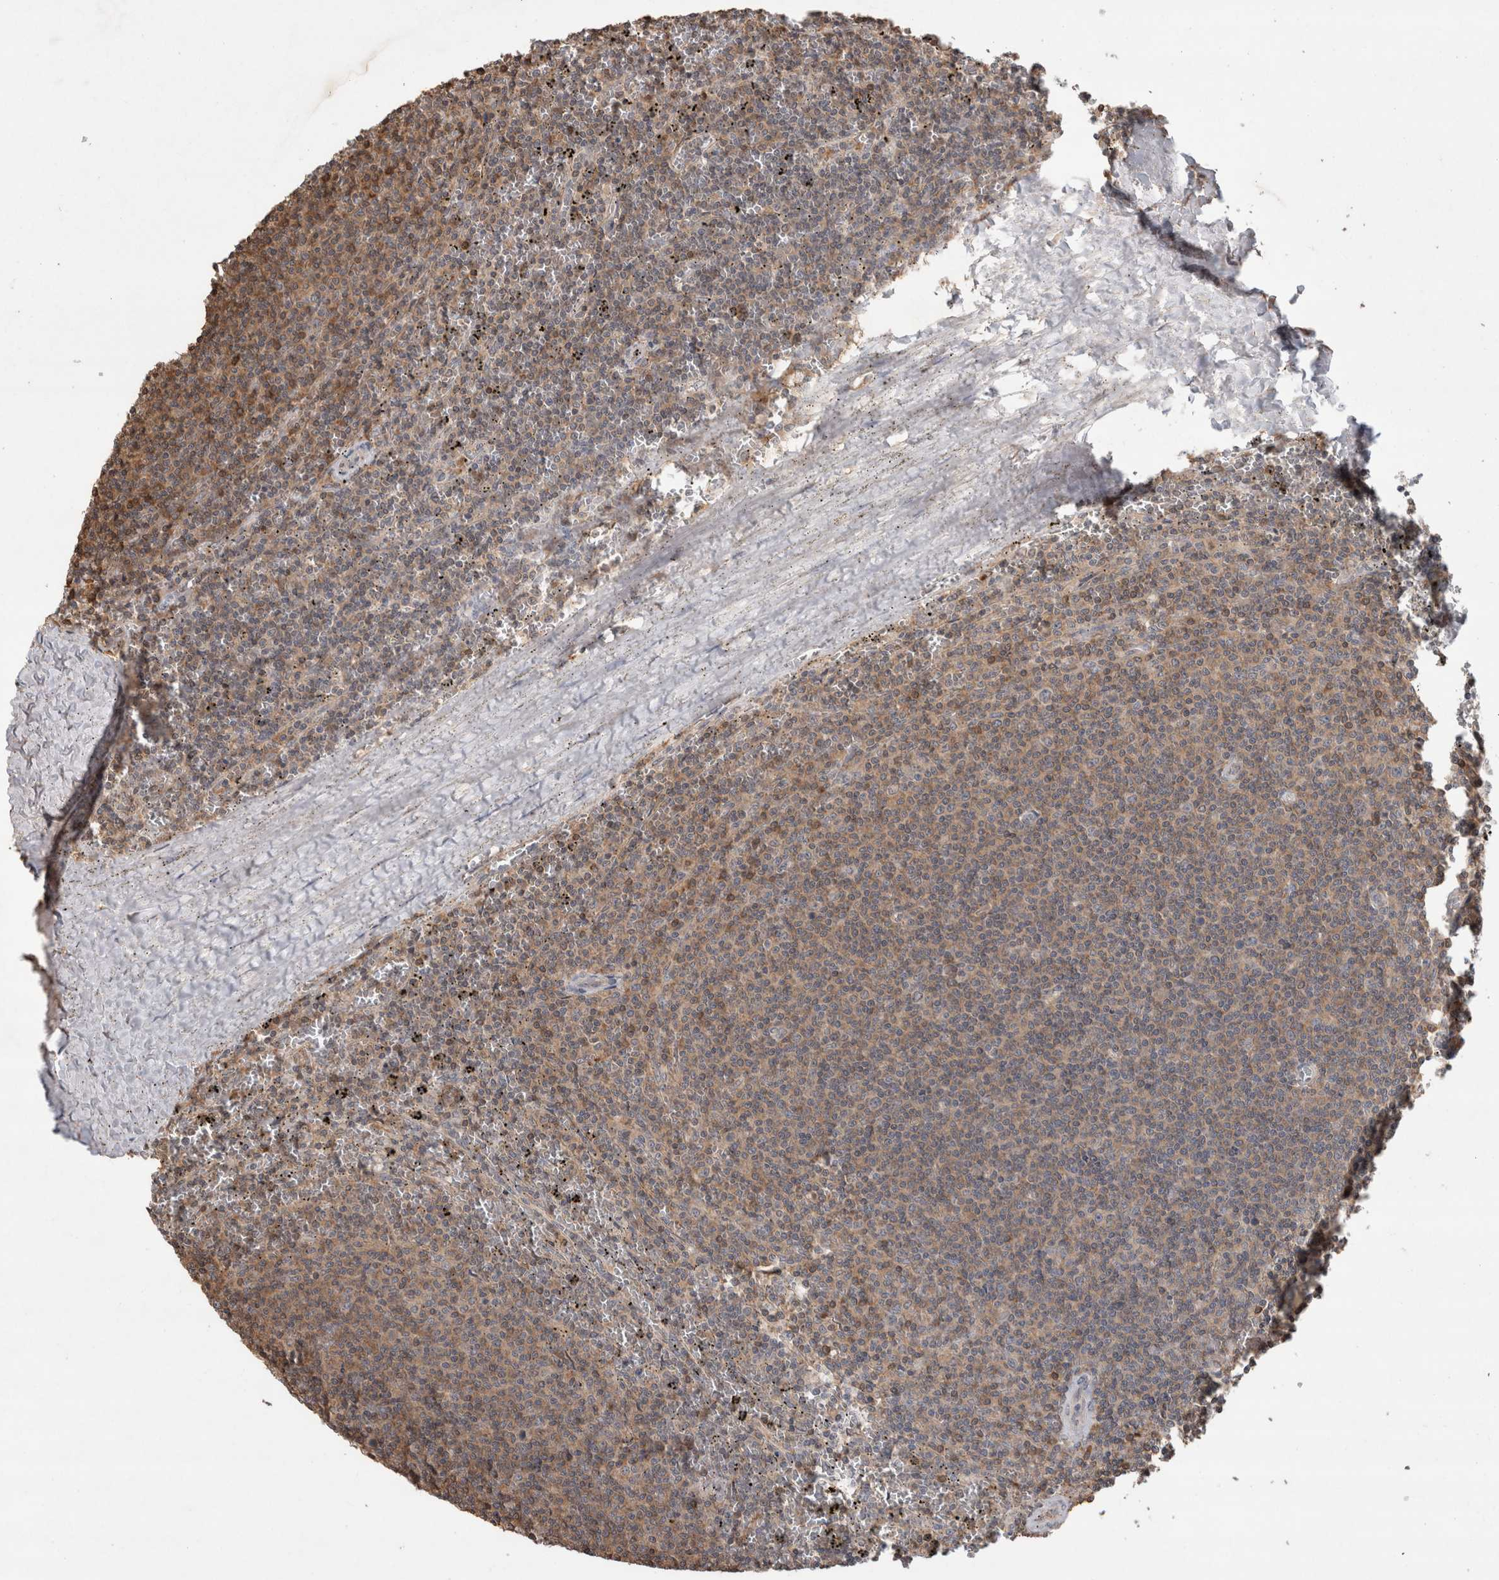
{"staining": {"intensity": "weak", "quantity": "25%-75%", "location": "cytoplasmic/membranous"}, "tissue": "lymphoma", "cell_type": "Tumor cells", "image_type": "cancer", "snomed": [{"axis": "morphology", "description": "Malignant lymphoma, non-Hodgkin's type, Low grade"}, {"axis": "topography", "description": "Spleen"}], "caption": "IHC (DAB) staining of lymphoma shows weak cytoplasmic/membranous protein expression in approximately 25%-75% of tumor cells.", "gene": "TRIM5", "patient": {"sex": "female", "age": 50}}